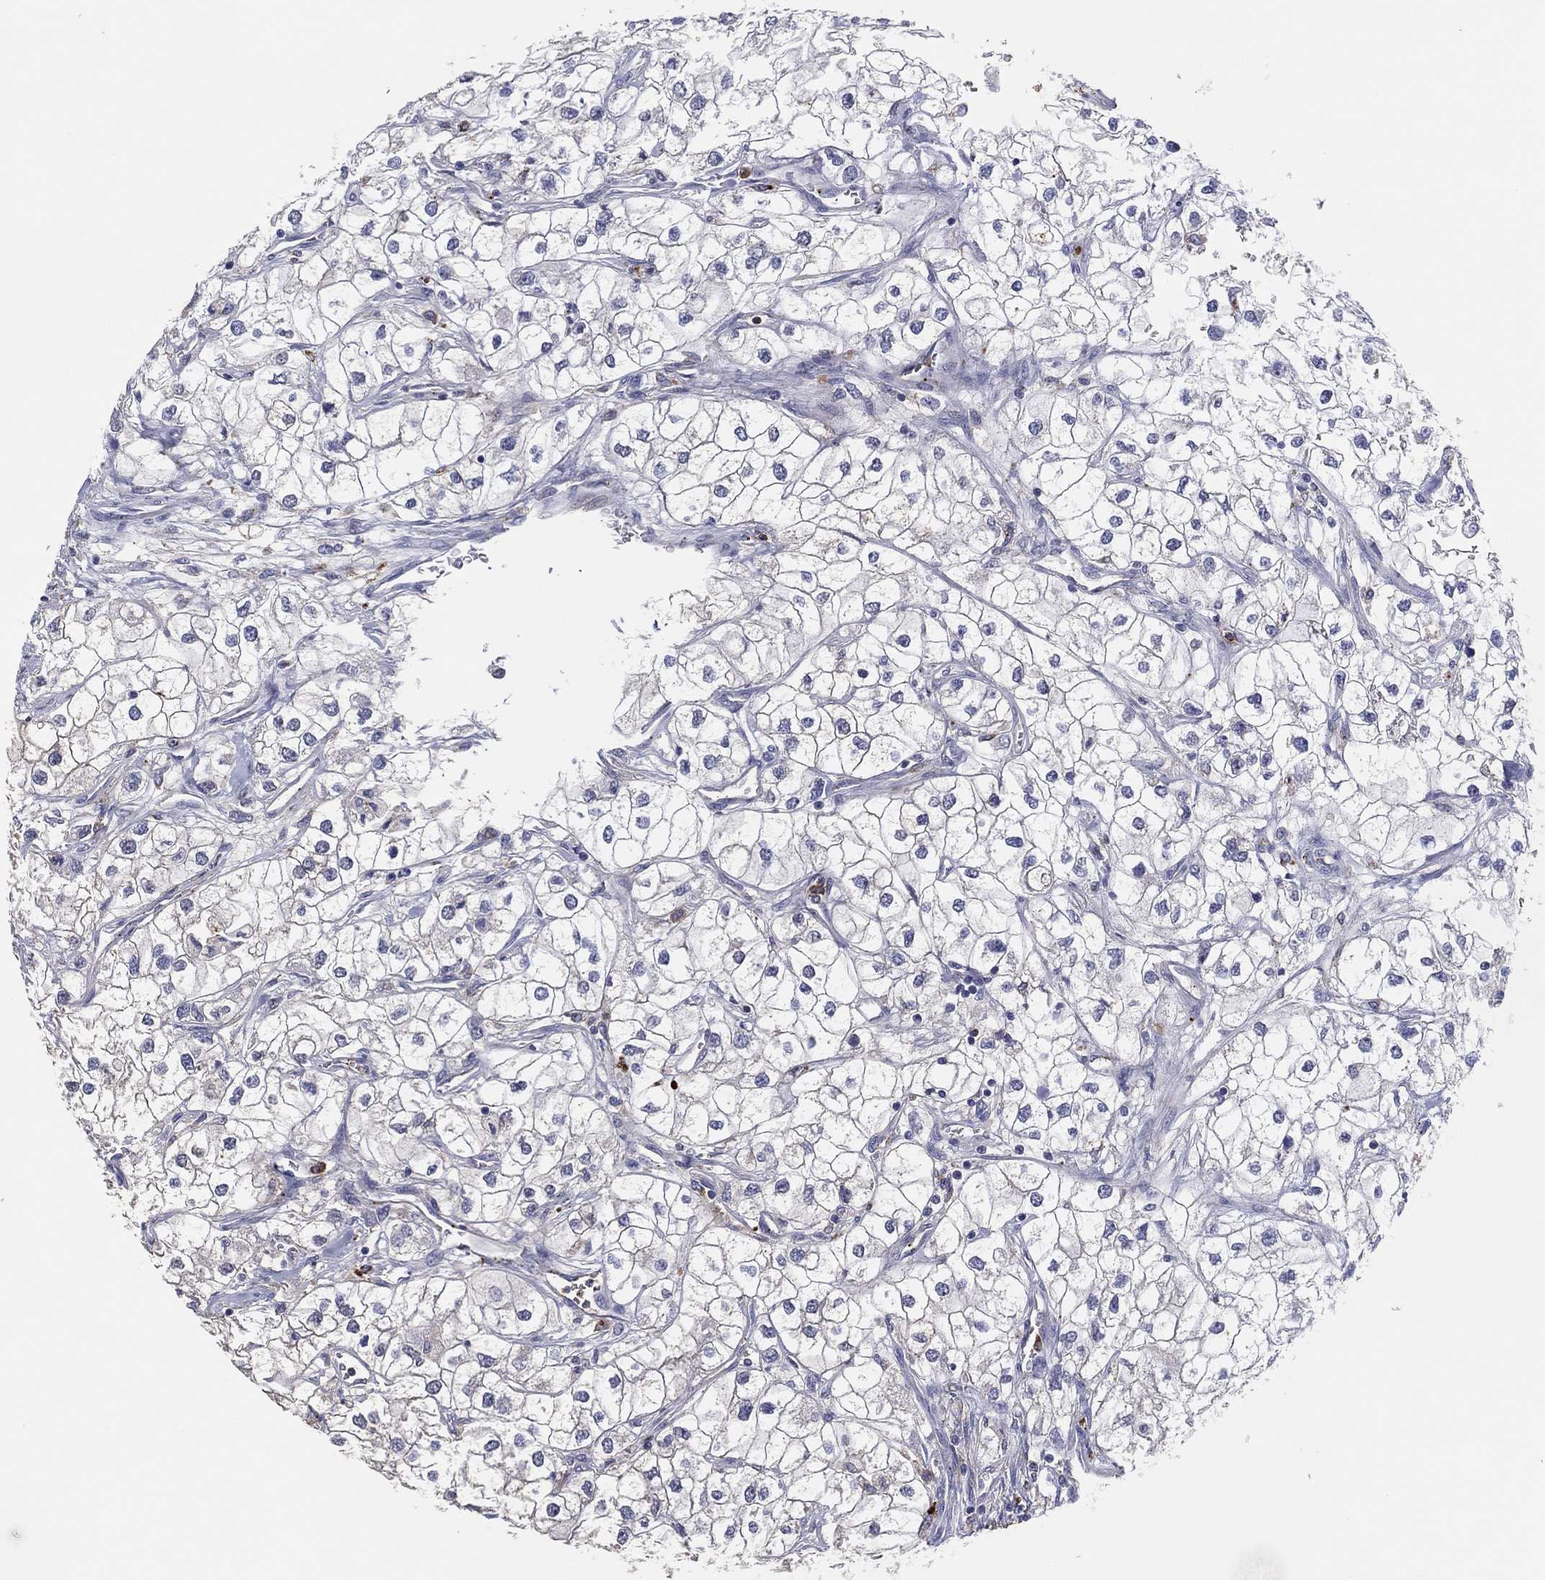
{"staining": {"intensity": "negative", "quantity": "none", "location": "none"}, "tissue": "renal cancer", "cell_type": "Tumor cells", "image_type": "cancer", "snomed": [{"axis": "morphology", "description": "Adenocarcinoma, NOS"}, {"axis": "topography", "description": "Kidney"}], "caption": "There is no significant expression in tumor cells of renal cancer.", "gene": "PLAC8", "patient": {"sex": "male", "age": 59}}